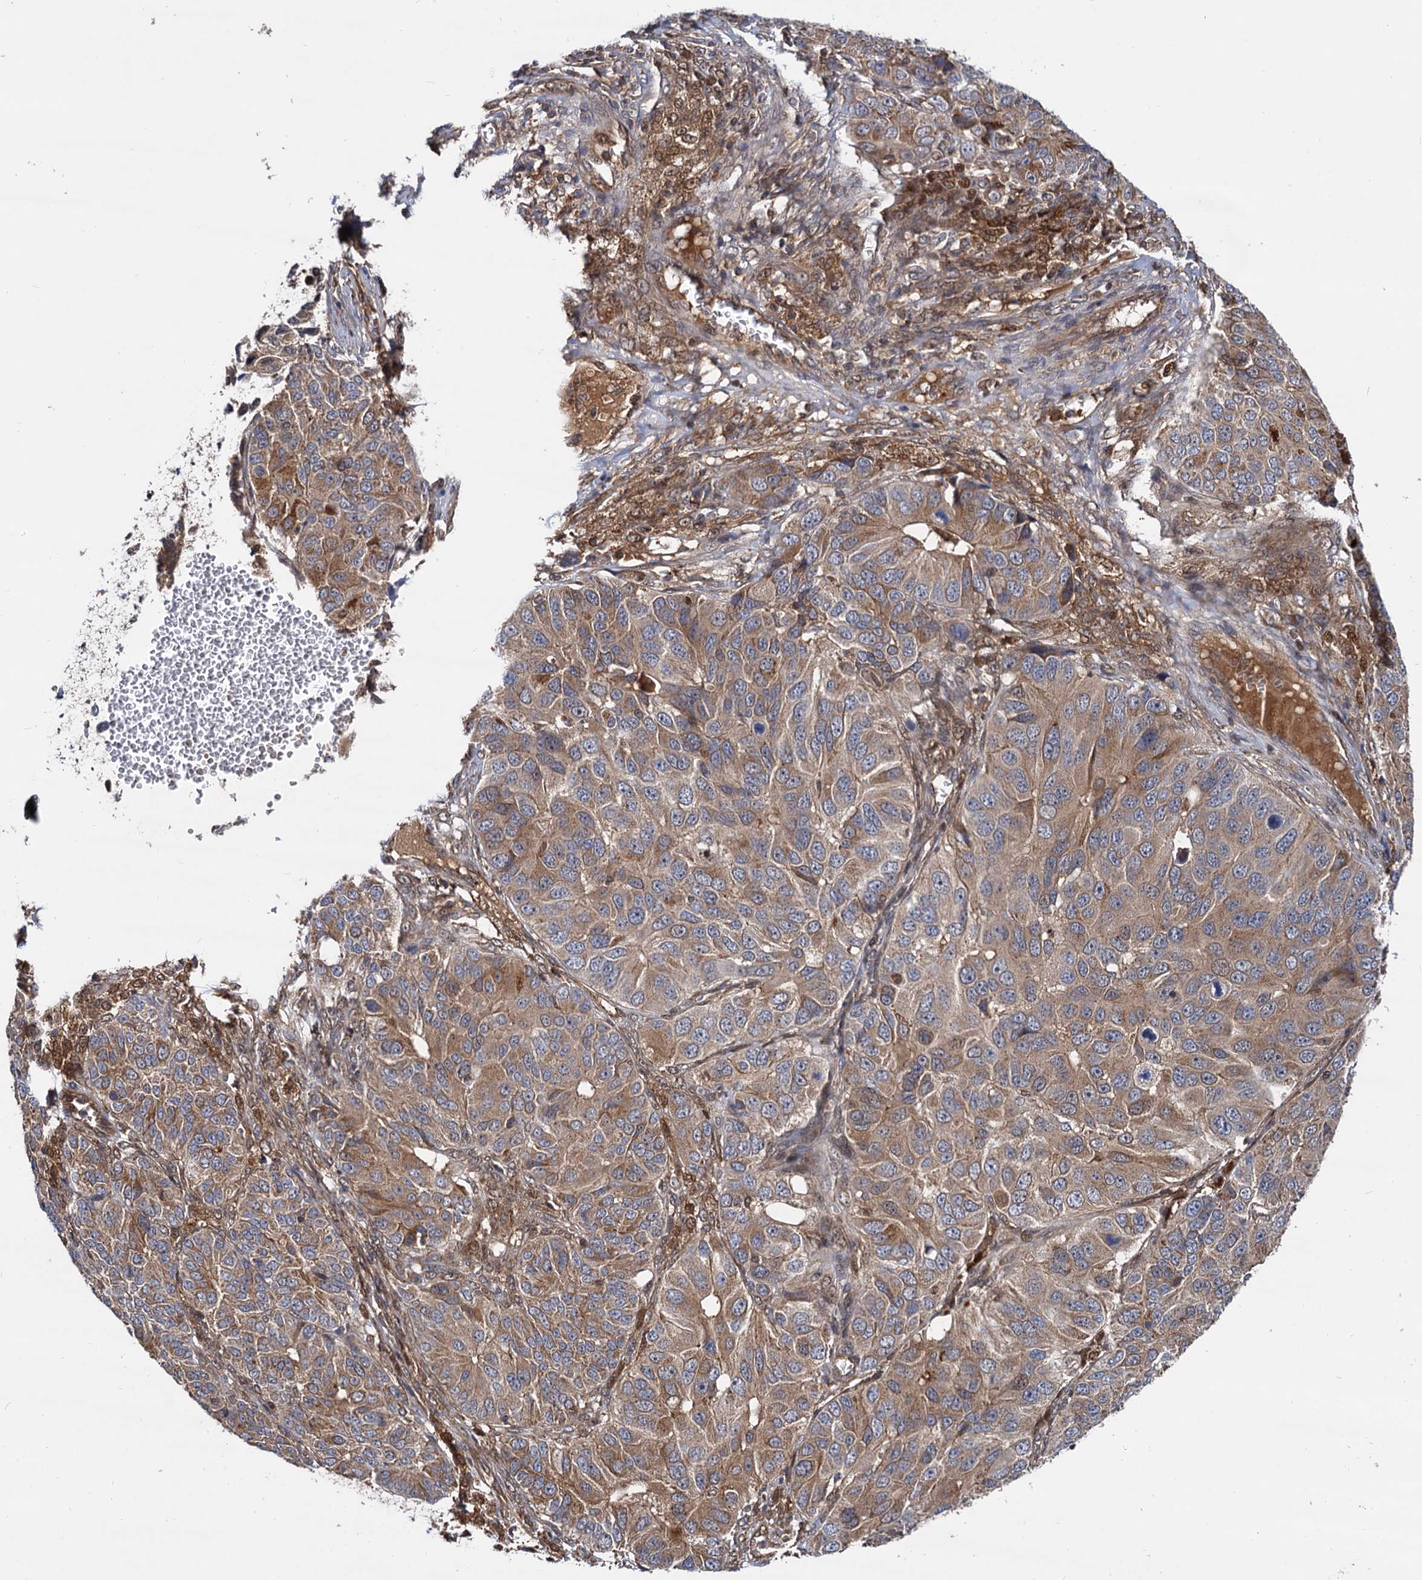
{"staining": {"intensity": "moderate", "quantity": ">75%", "location": "cytoplasmic/membranous"}, "tissue": "ovarian cancer", "cell_type": "Tumor cells", "image_type": "cancer", "snomed": [{"axis": "morphology", "description": "Carcinoma, endometroid"}, {"axis": "topography", "description": "Ovary"}], "caption": "The micrograph displays a brown stain indicating the presence of a protein in the cytoplasmic/membranous of tumor cells in ovarian endometroid carcinoma. The protein of interest is stained brown, and the nuclei are stained in blue (DAB IHC with brightfield microscopy, high magnification).", "gene": "SELENOP", "patient": {"sex": "female", "age": 51}}